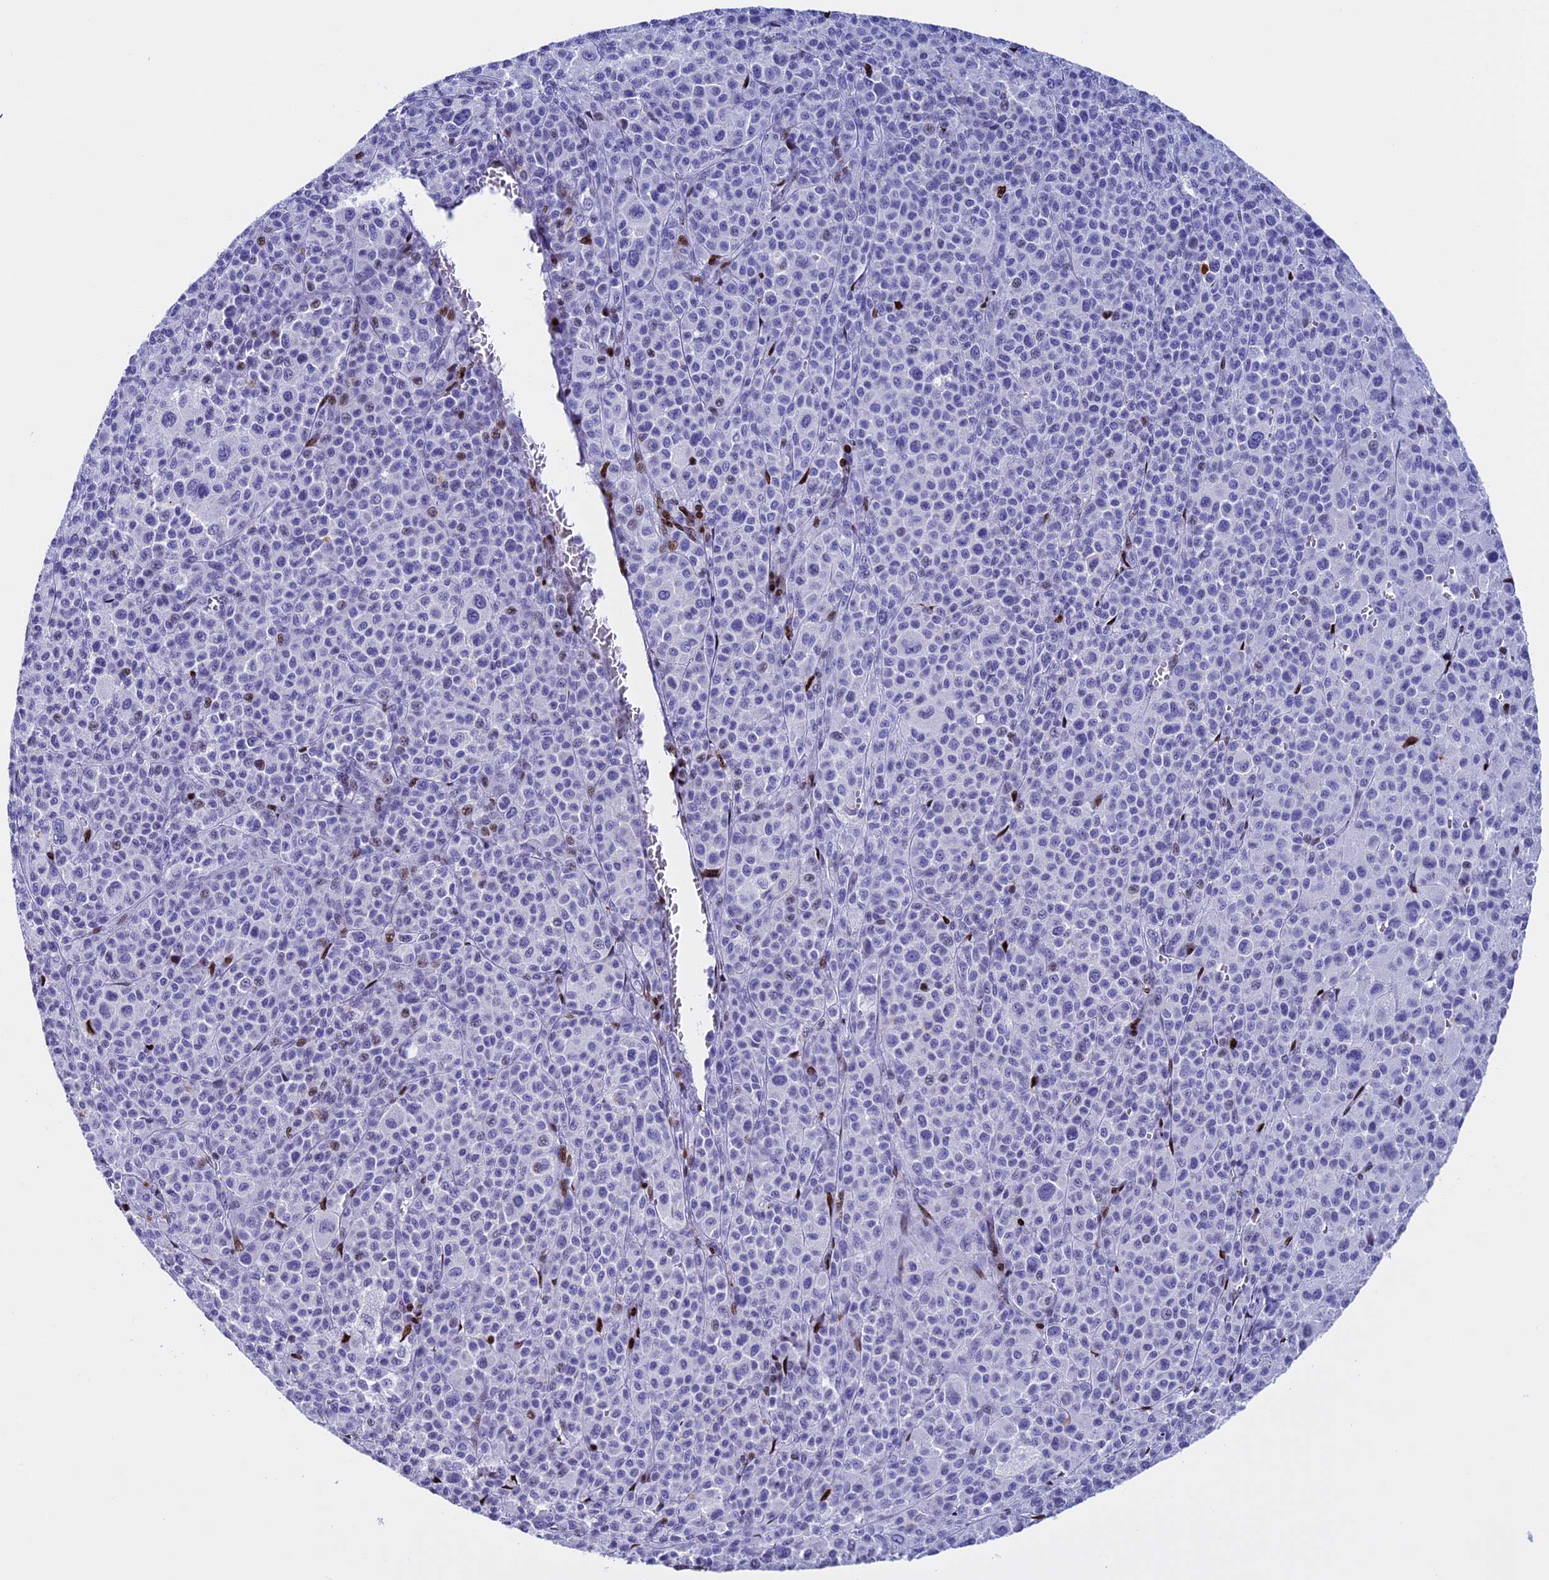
{"staining": {"intensity": "negative", "quantity": "none", "location": "none"}, "tissue": "melanoma", "cell_type": "Tumor cells", "image_type": "cancer", "snomed": [{"axis": "morphology", "description": "Malignant melanoma, Metastatic site"}, {"axis": "topography", "description": "Skin"}], "caption": "Immunohistochemistry (IHC) micrograph of malignant melanoma (metastatic site) stained for a protein (brown), which demonstrates no positivity in tumor cells.", "gene": "BTBD3", "patient": {"sex": "female", "age": 74}}